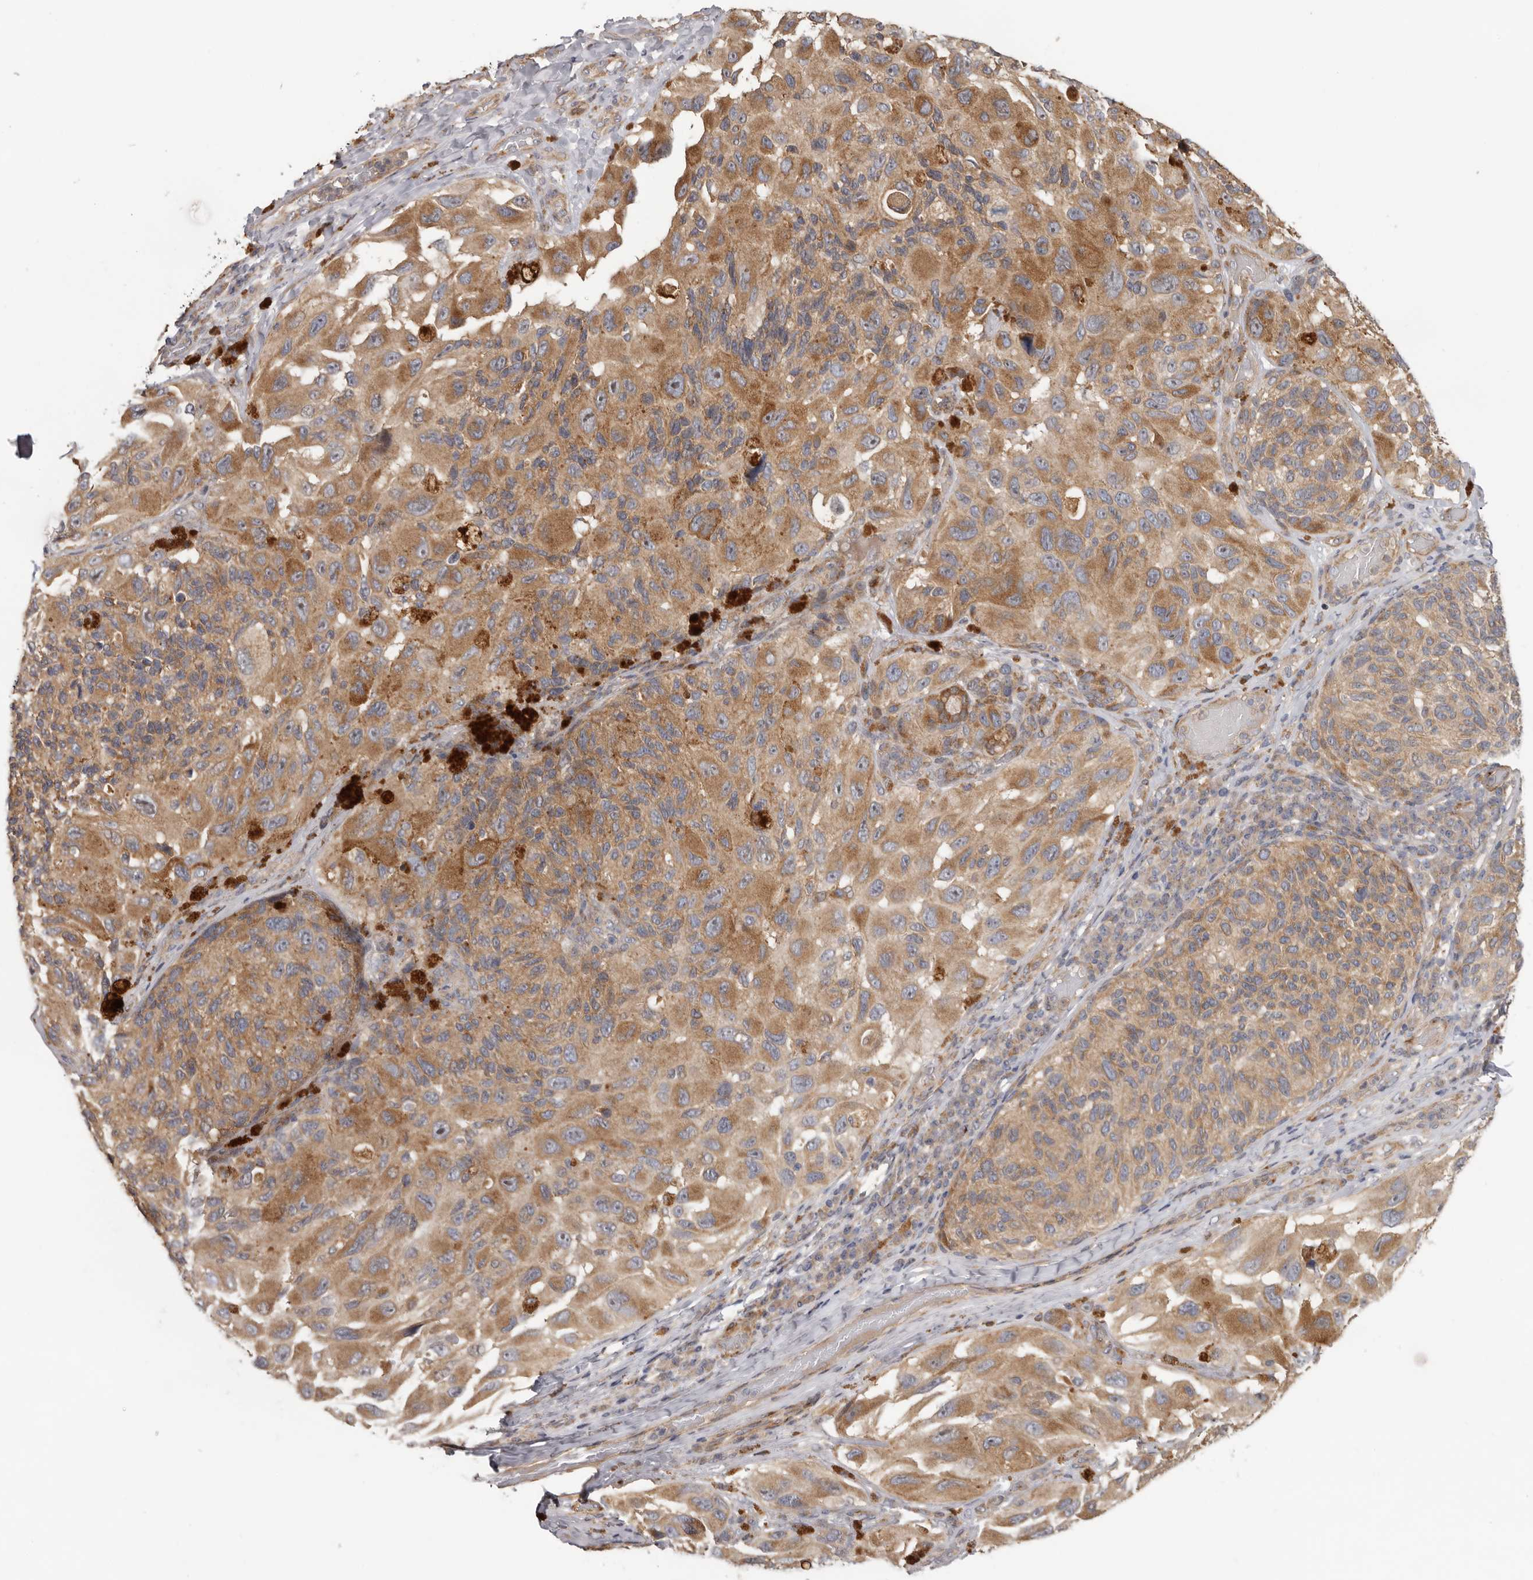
{"staining": {"intensity": "moderate", "quantity": ">75%", "location": "cytoplasmic/membranous"}, "tissue": "melanoma", "cell_type": "Tumor cells", "image_type": "cancer", "snomed": [{"axis": "morphology", "description": "Malignant melanoma, NOS"}, {"axis": "topography", "description": "Skin"}], "caption": "Melanoma stained with DAB (3,3'-diaminobenzidine) immunohistochemistry (IHC) shows medium levels of moderate cytoplasmic/membranous positivity in approximately >75% of tumor cells.", "gene": "HINT3", "patient": {"sex": "female", "age": 73}}